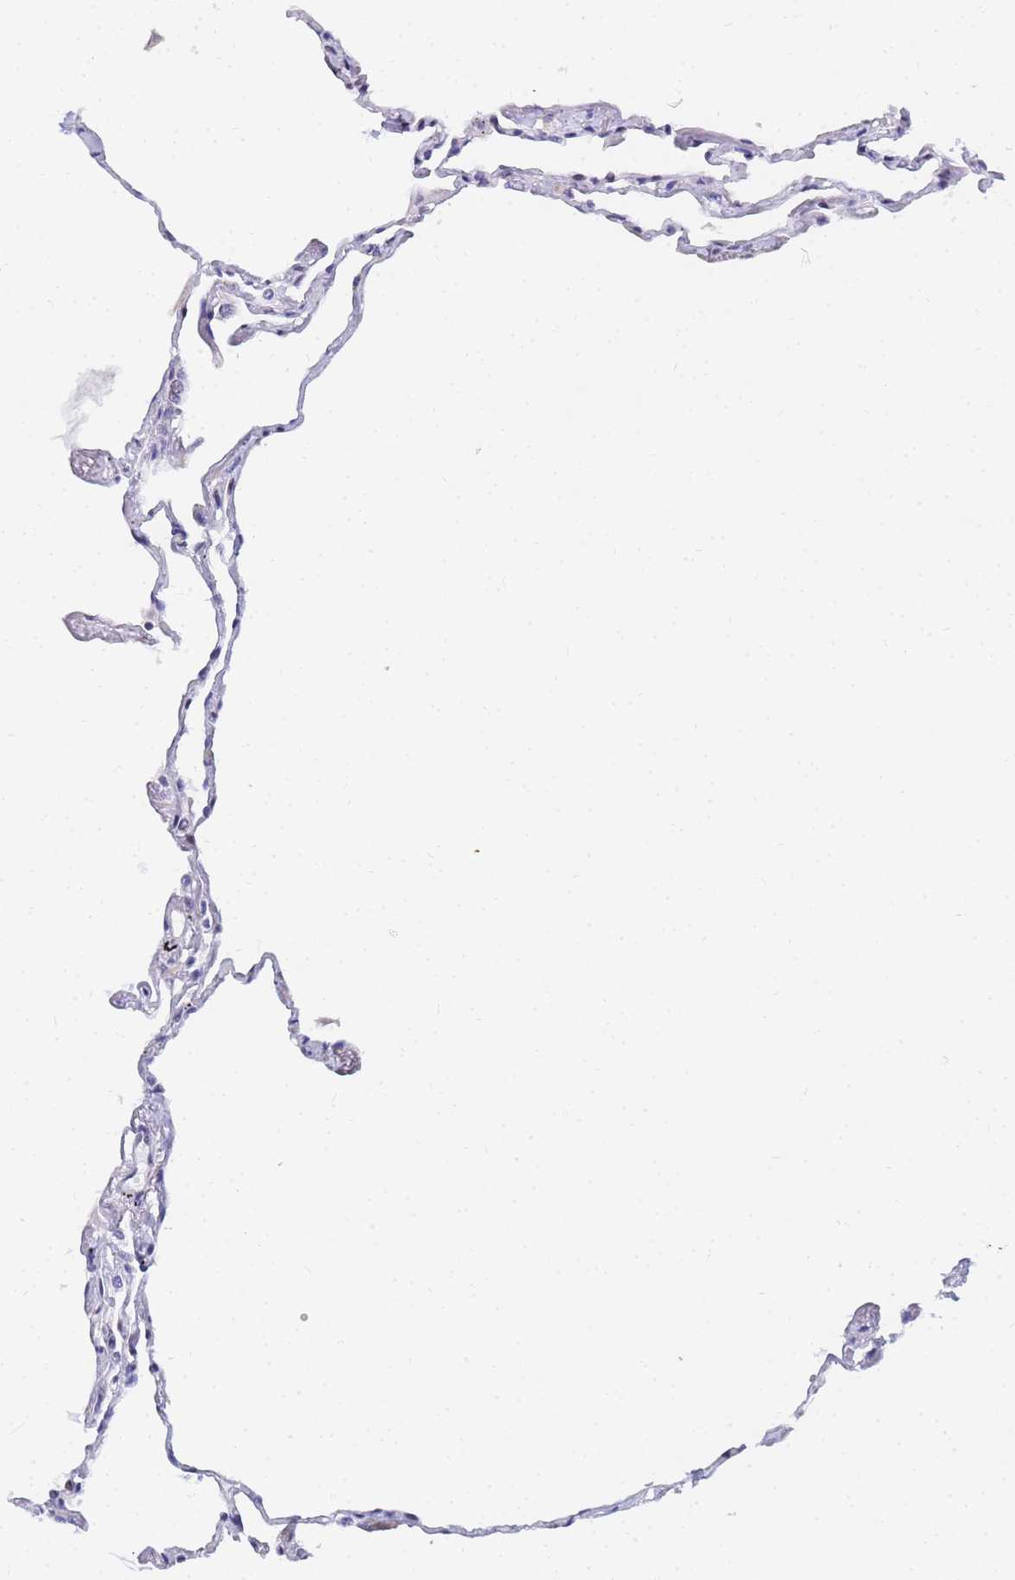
{"staining": {"intensity": "moderate", "quantity": "<25%", "location": "cytoplasmic/membranous"}, "tissue": "lung", "cell_type": "Alveolar cells", "image_type": "normal", "snomed": [{"axis": "morphology", "description": "Normal tissue, NOS"}, {"axis": "topography", "description": "Lung"}], "caption": "Moderate cytoplasmic/membranous positivity for a protein is seen in approximately <25% of alveolar cells of unremarkable lung using immunohistochemistry (IHC).", "gene": "CKMT1A", "patient": {"sex": "female", "age": 67}}